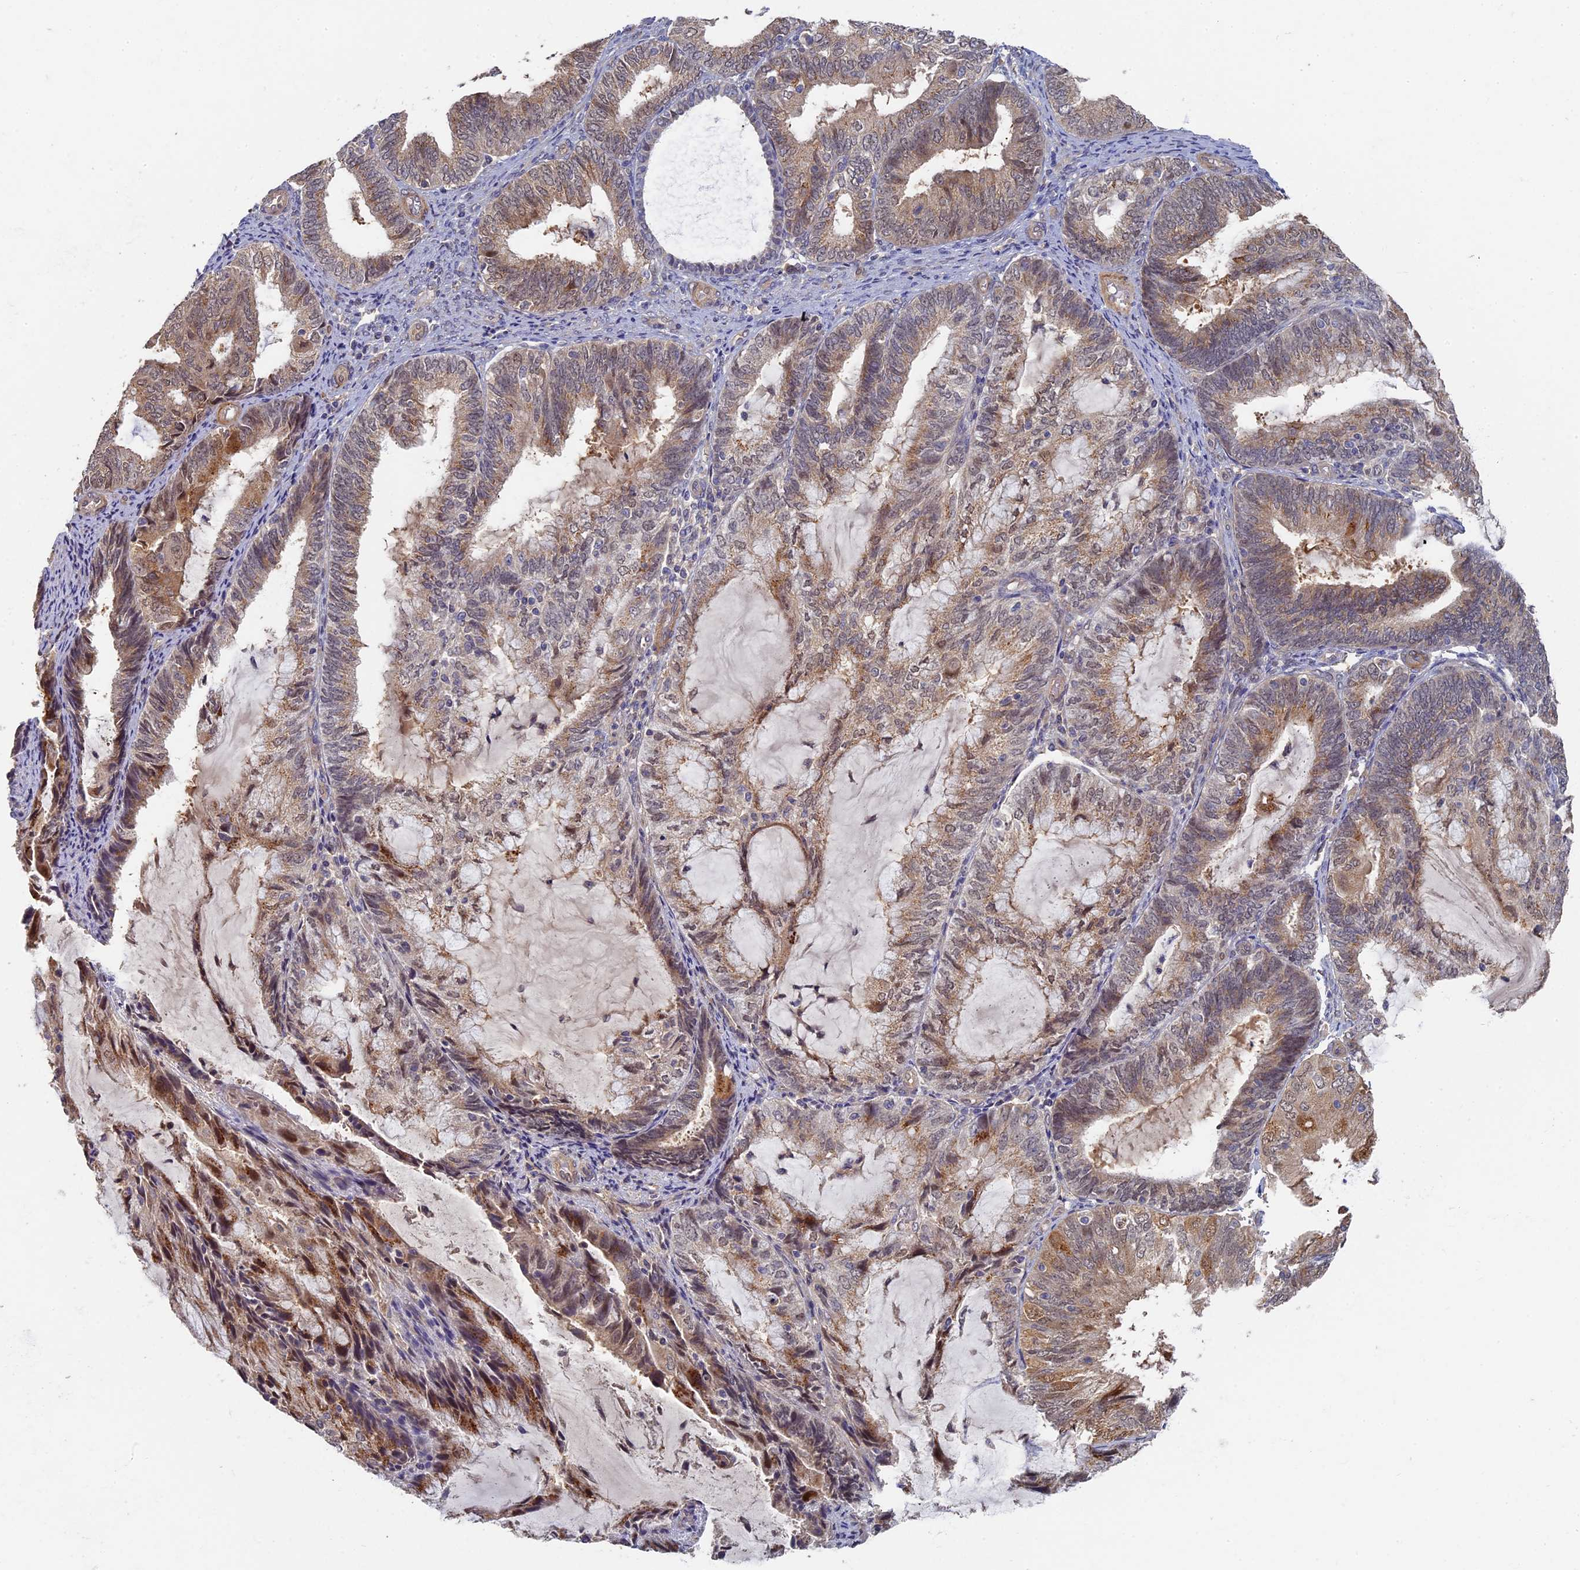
{"staining": {"intensity": "moderate", "quantity": "<25%", "location": "cytoplasmic/membranous"}, "tissue": "endometrial cancer", "cell_type": "Tumor cells", "image_type": "cancer", "snomed": [{"axis": "morphology", "description": "Adenocarcinoma, NOS"}, {"axis": "topography", "description": "Endometrium"}], "caption": "There is low levels of moderate cytoplasmic/membranous staining in tumor cells of adenocarcinoma (endometrial), as demonstrated by immunohistochemical staining (brown color).", "gene": "RSPH3", "patient": {"sex": "female", "age": 81}}